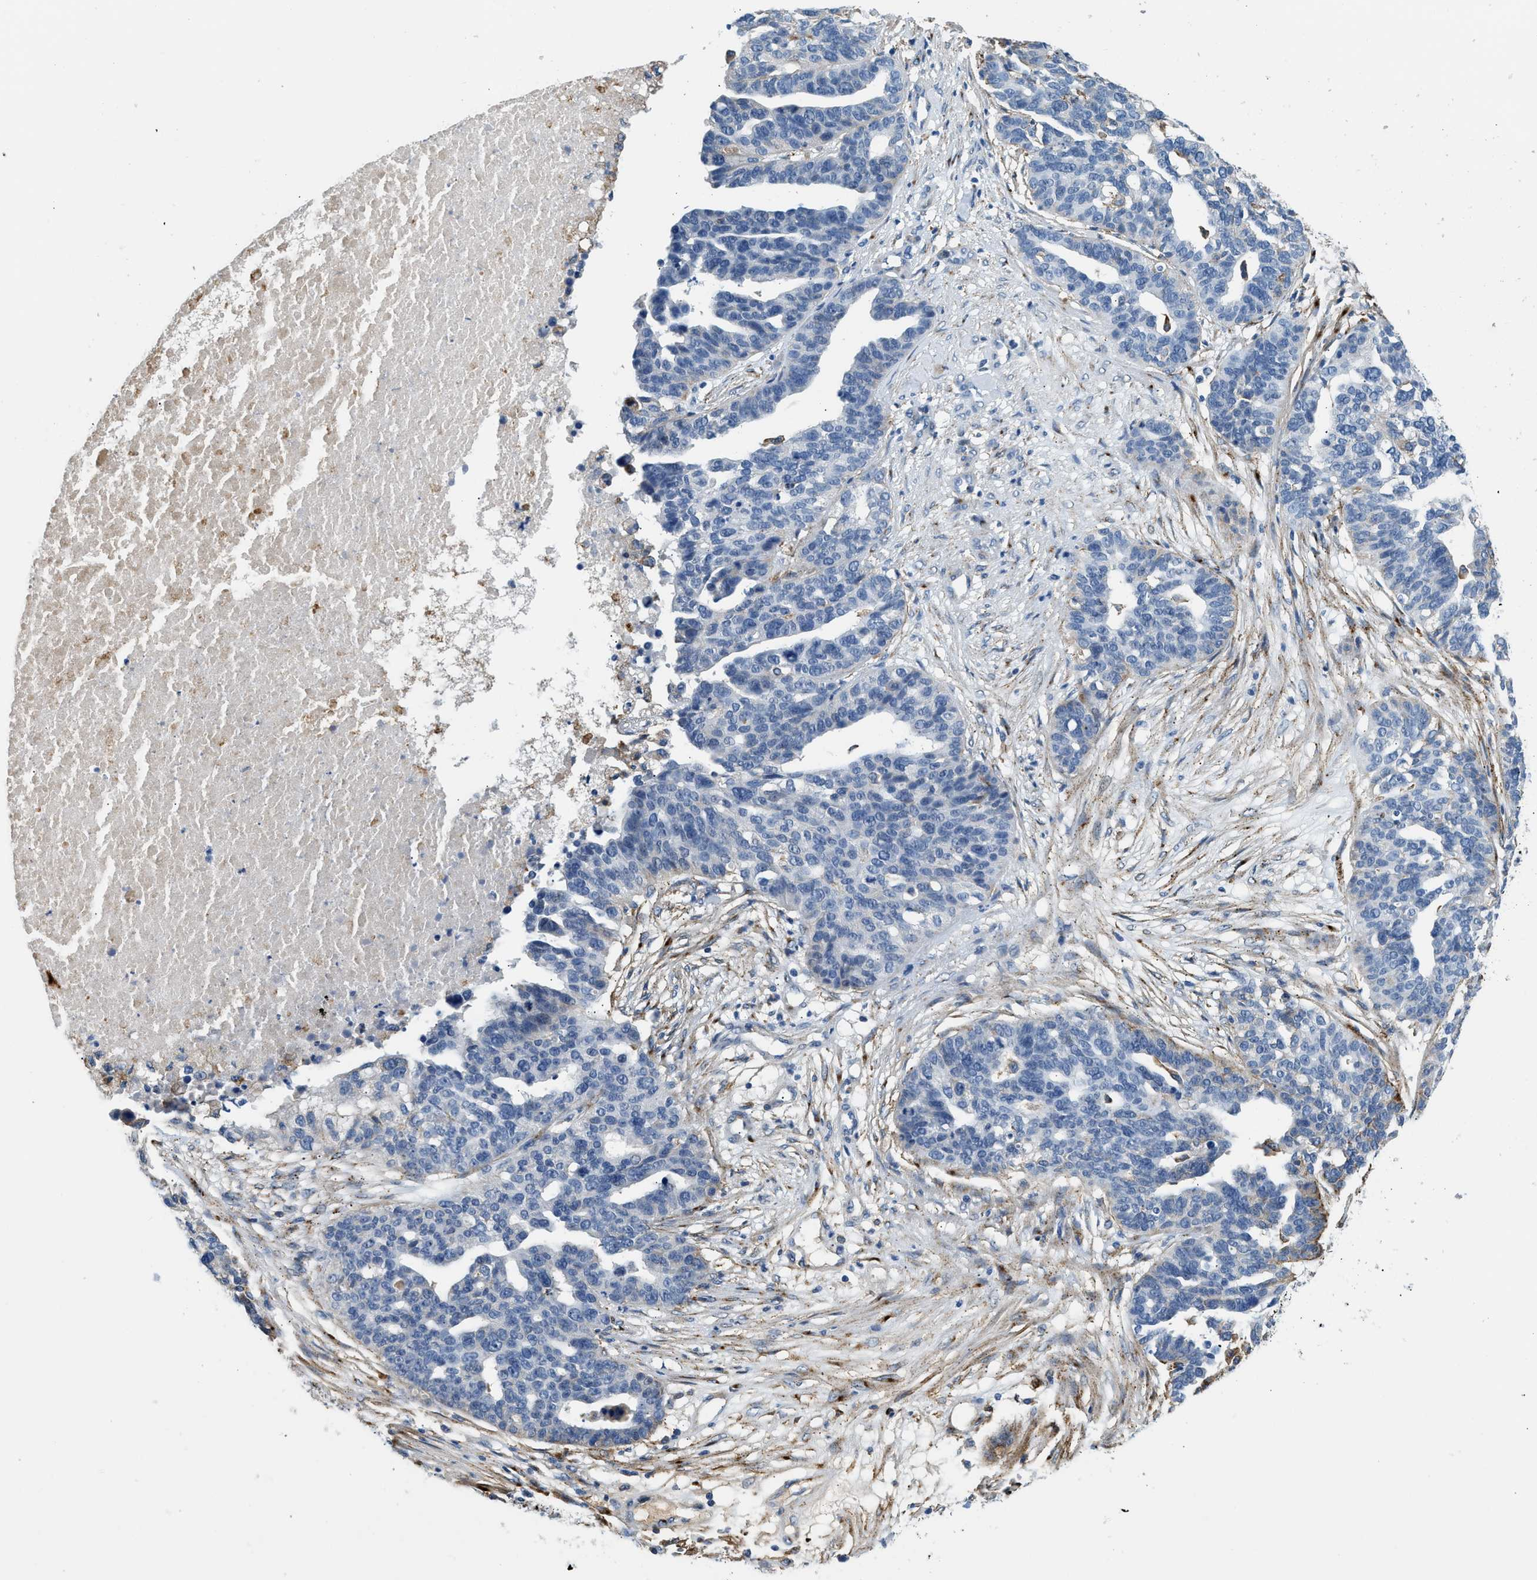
{"staining": {"intensity": "negative", "quantity": "none", "location": "none"}, "tissue": "ovarian cancer", "cell_type": "Tumor cells", "image_type": "cancer", "snomed": [{"axis": "morphology", "description": "Cystadenocarcinoma, serous, NOS"}, {"axis": "topography", "description": "Ovary"}], "caption": "Image shows no protein staining in tumor cells of ovarian serous cystadenocarcinoma tissue.", "gene": "LRP1", "patient": {"sex": "female", "age": 59}}